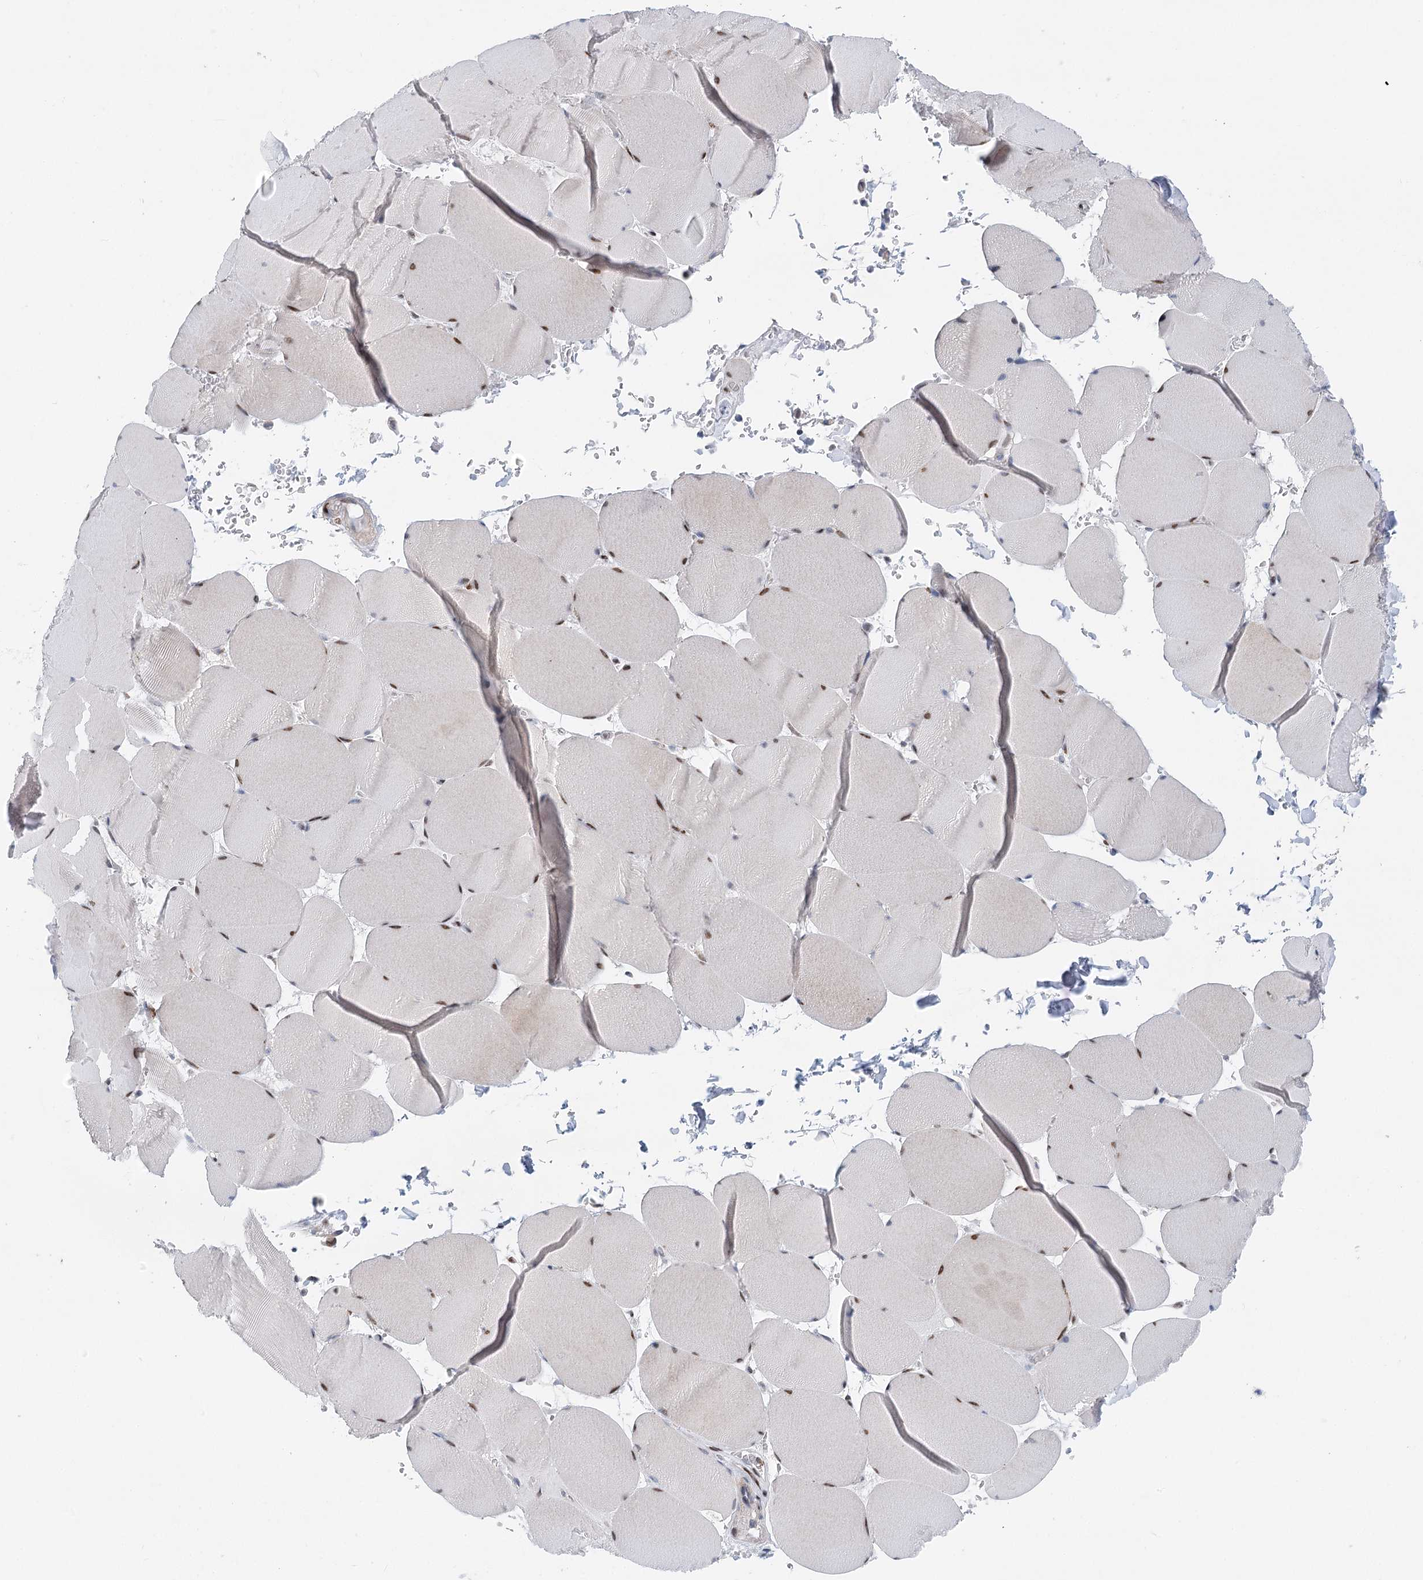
{"staining": {"intensity": "moderate", "quantity": ">75%", "location": "nuclear"}, "tissue": "skeletal muscle", "cell_type": "Myocytes", "image_type": "normal", "snomed": [{"axis": "morphology", "description": "Normal tissue, NOS"}, {"axis": "topography", "description": "Skeletal muscle"}, {"axis": "topography", "description": "Head-Neck"}], "caption": "Immunohistochemistry (IHC) (DAB (3,3'-diaminobenzidine)) staining of benign human skeletal muscle demonstrates moderate nuclear protein expression in about >75% of myocytes.", "gene": "CAMTA1", "patient": {"sex": "male", "age": 66}}